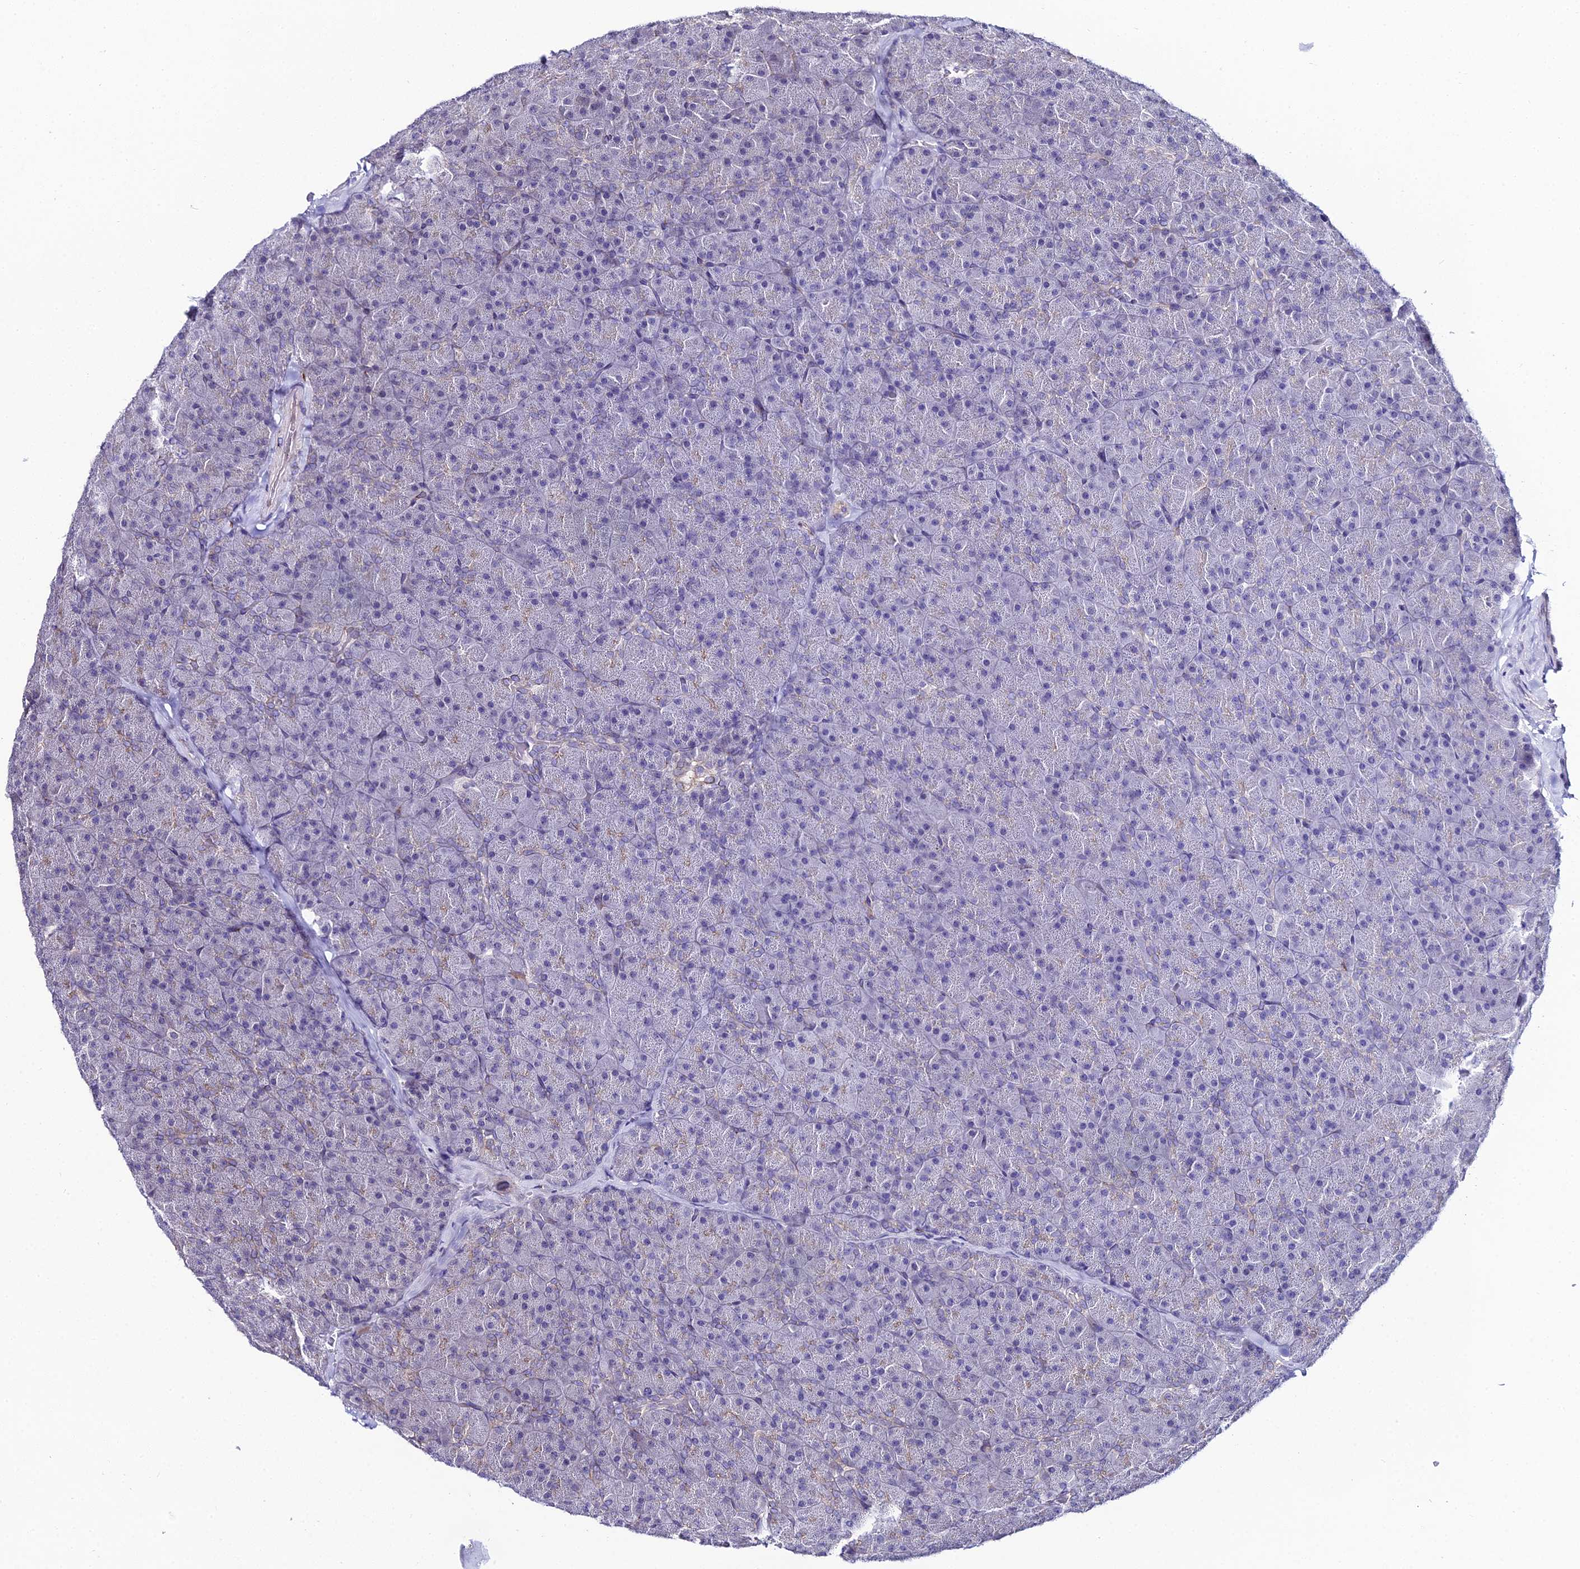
{"staining": {"intensity": "weak", "quantity": "<25%", "location": "cytoplasmic/membranous"}, "tissue": "pancreas", "cell_type": "Exocrine glandular cells", "image_type": "normal", "snomed": [{"axis": "morphology", "description": "Normal tissue, NOS"}, {"axis": "topography", "description": "Pancreas"}], "caption": "IHC histopathology image of normal pancreas stained for a protein (brown), which reveals no positivity in exocrine glandular cells. Brightfield microscopy of IHC stained with DAB (brown) and hematoxylin (blue), captured at high magnification.", "gene": "DDX19A", "patient": {"sex": "male", "age": 36}}